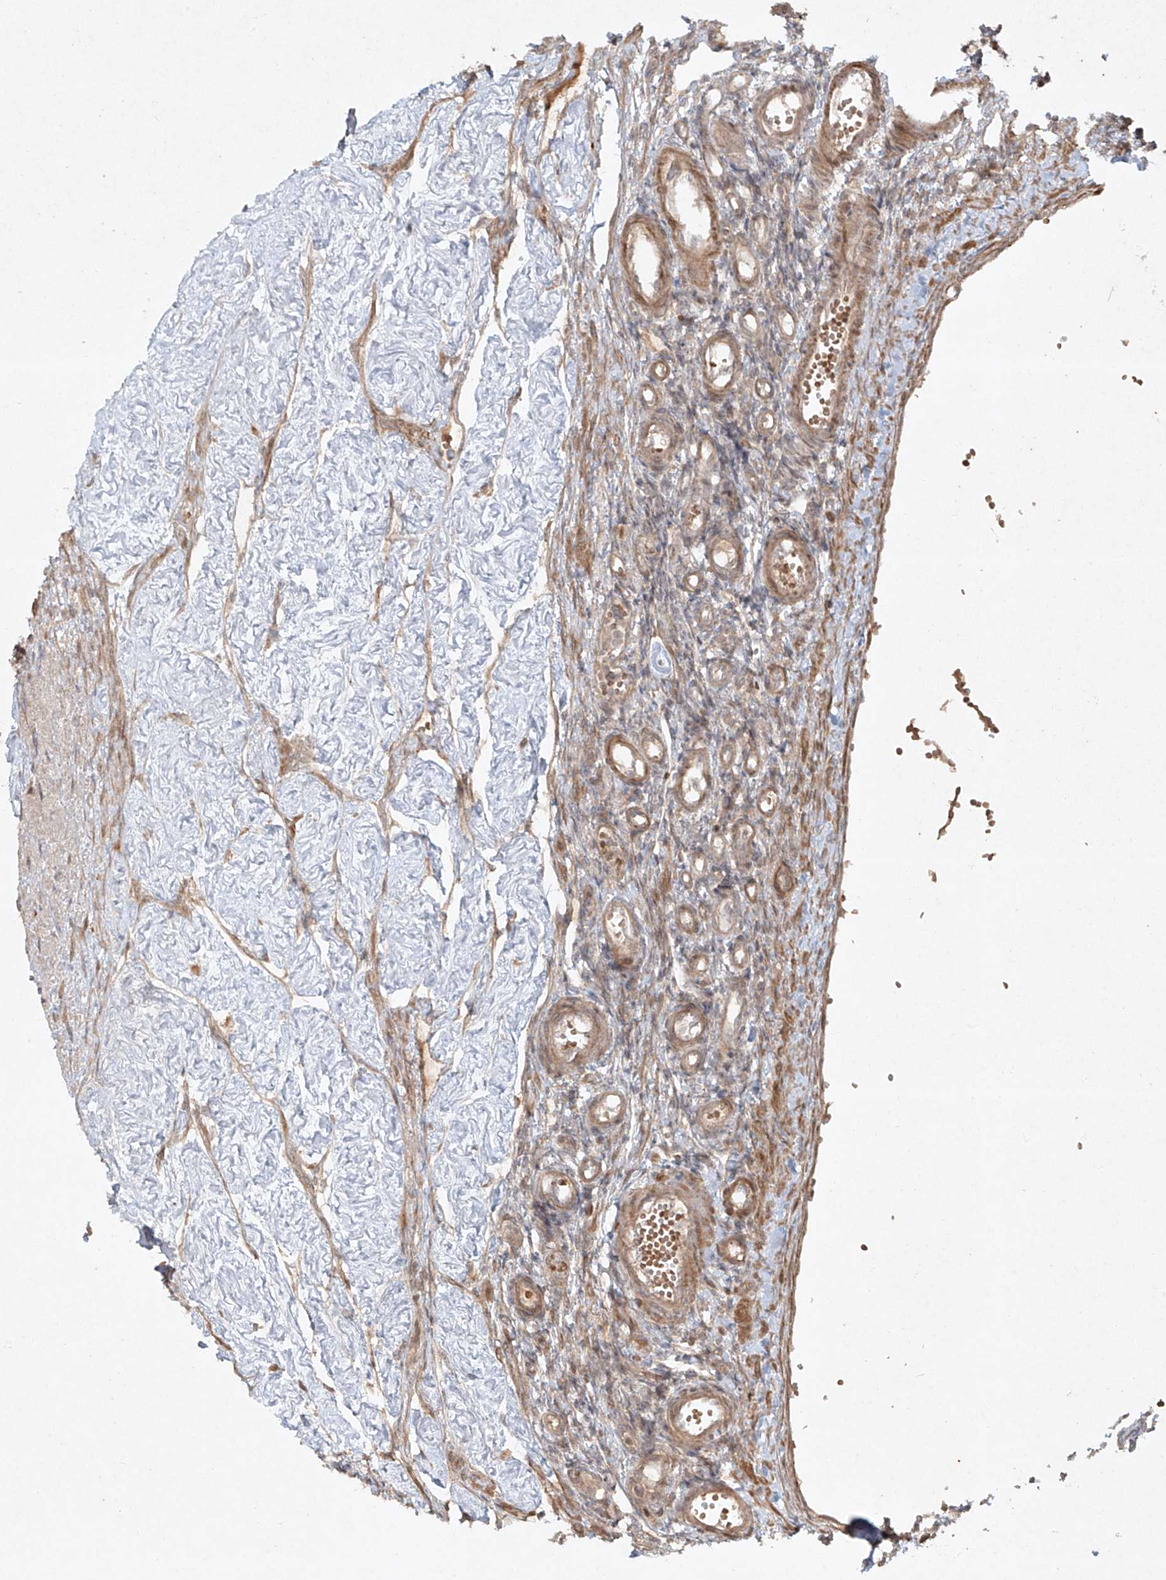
{"staining": {"intensity": "weak", "quantity": "<25%", "location": "cytoplasmic/membranous"}, "tissue": "ovary", "cell_type": "Ovarian stroma cells", "image_type": "normal", "snomed": [{"axis": "morphology", "description": "Normal tissue, NOS"}, {"axis": "morphology", "description": "Cyst, NOS"}, {"axis": "topography", "description": "Ovary"}], "caption": "High power microscopy histopathology image of an immunohistochemistry photomicrograph of unremarkable ovary, revealing no significant expression in ovarian stroma cells. (Immunohistochemistry, brightfield microscopy, high magnification).", "gene": "CYYR1", "patient": {"sex": "female", "age": 33}}